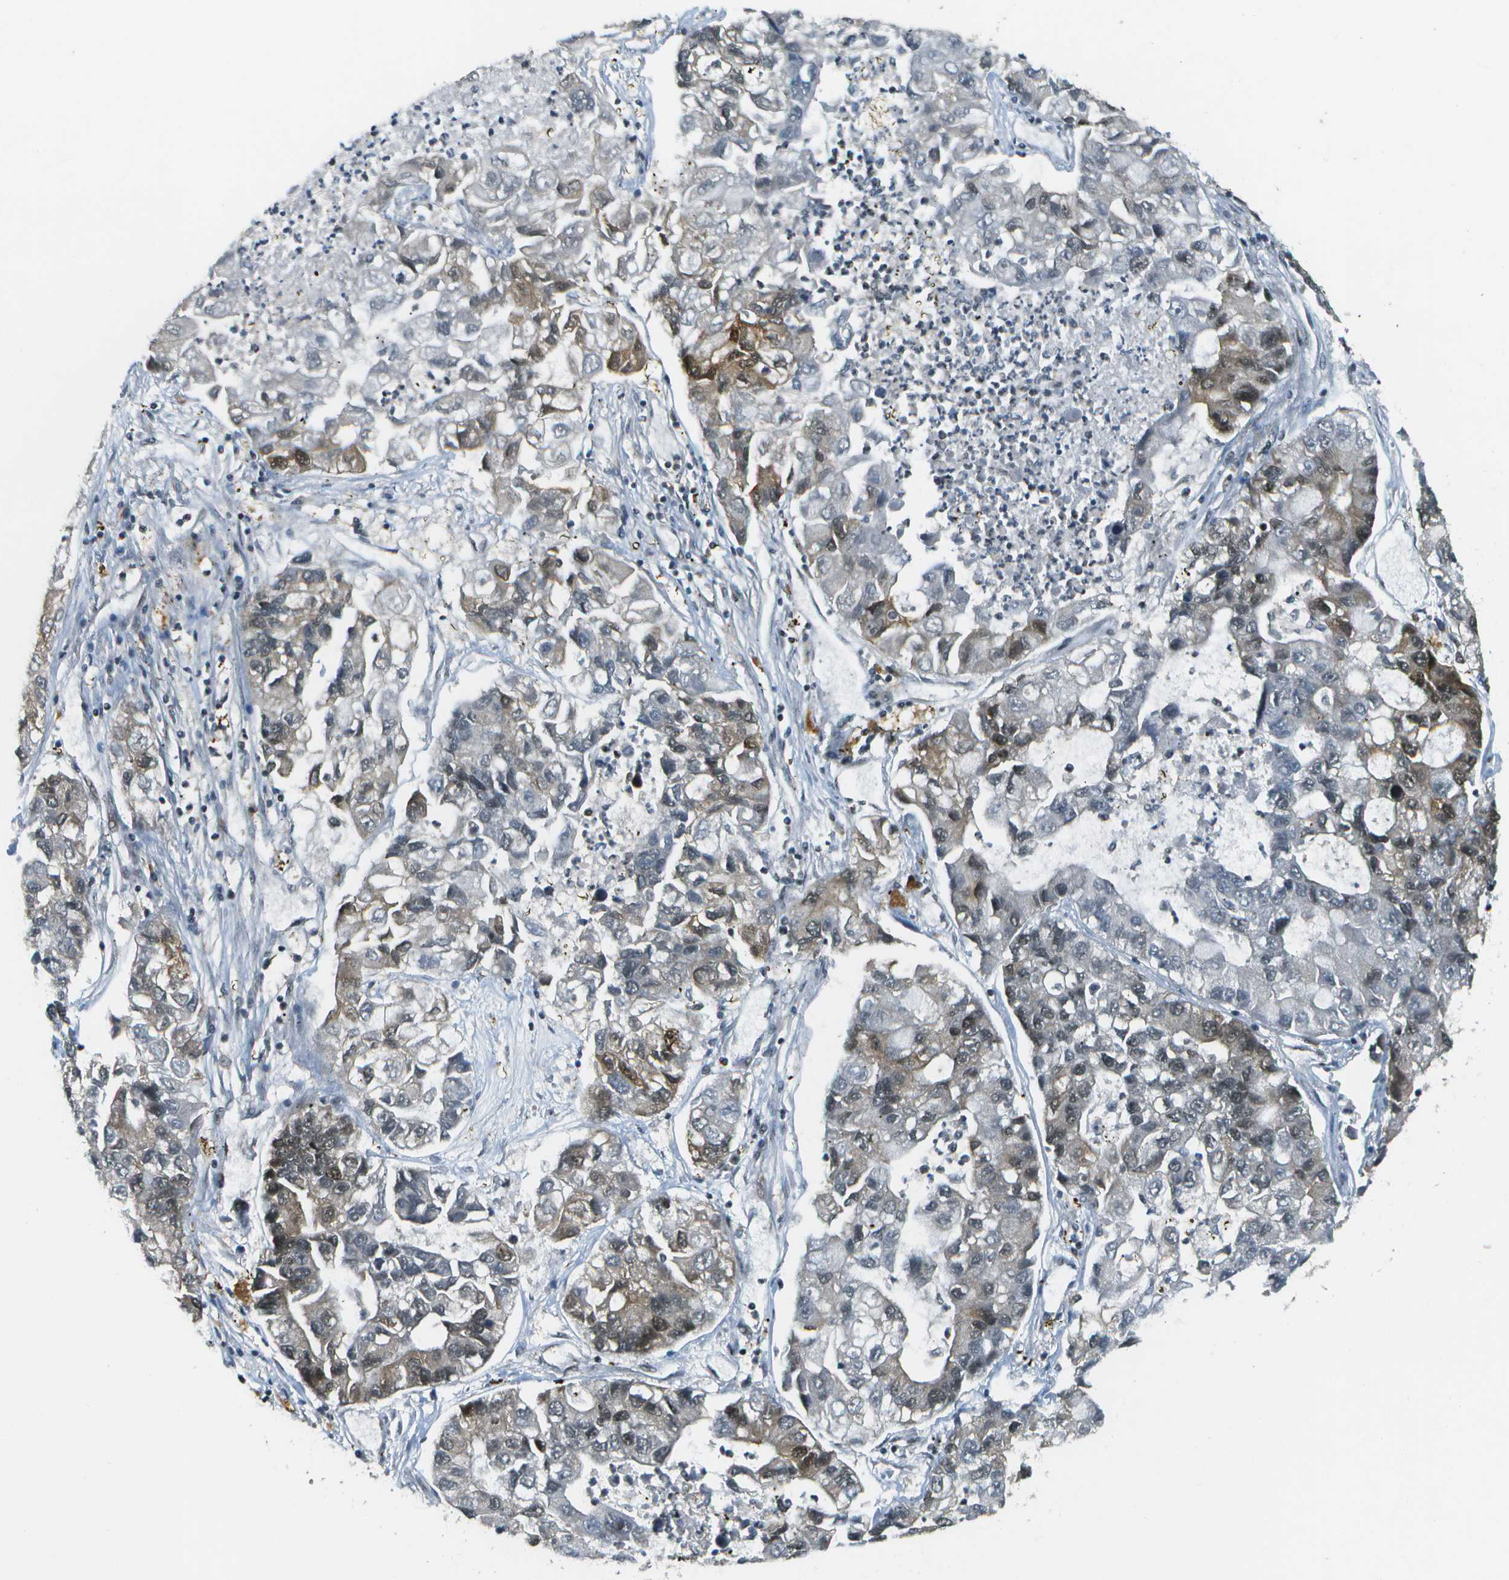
{"staining": {"intensity": "moderate", "quantity": "25%-75%", "location": "cytoplasmic/membranous"}, "tissue": "lung cancer", "cell_type": "Tumor cells", "image_type": "cancer", "snomed": [{"axis": "morphology", "description": "Adenocarcinoma, NOS"}, {"axis": "topography", "description": "Lung"}], "caption": "Immunohistochemistry of lung cancer reveals medium levels of moderate cytoplasmic/membranous staining in approximately 25%-75% of tumor cells.", "gene": "IRF7", "patient": {"sex": "female", "age": 51}}